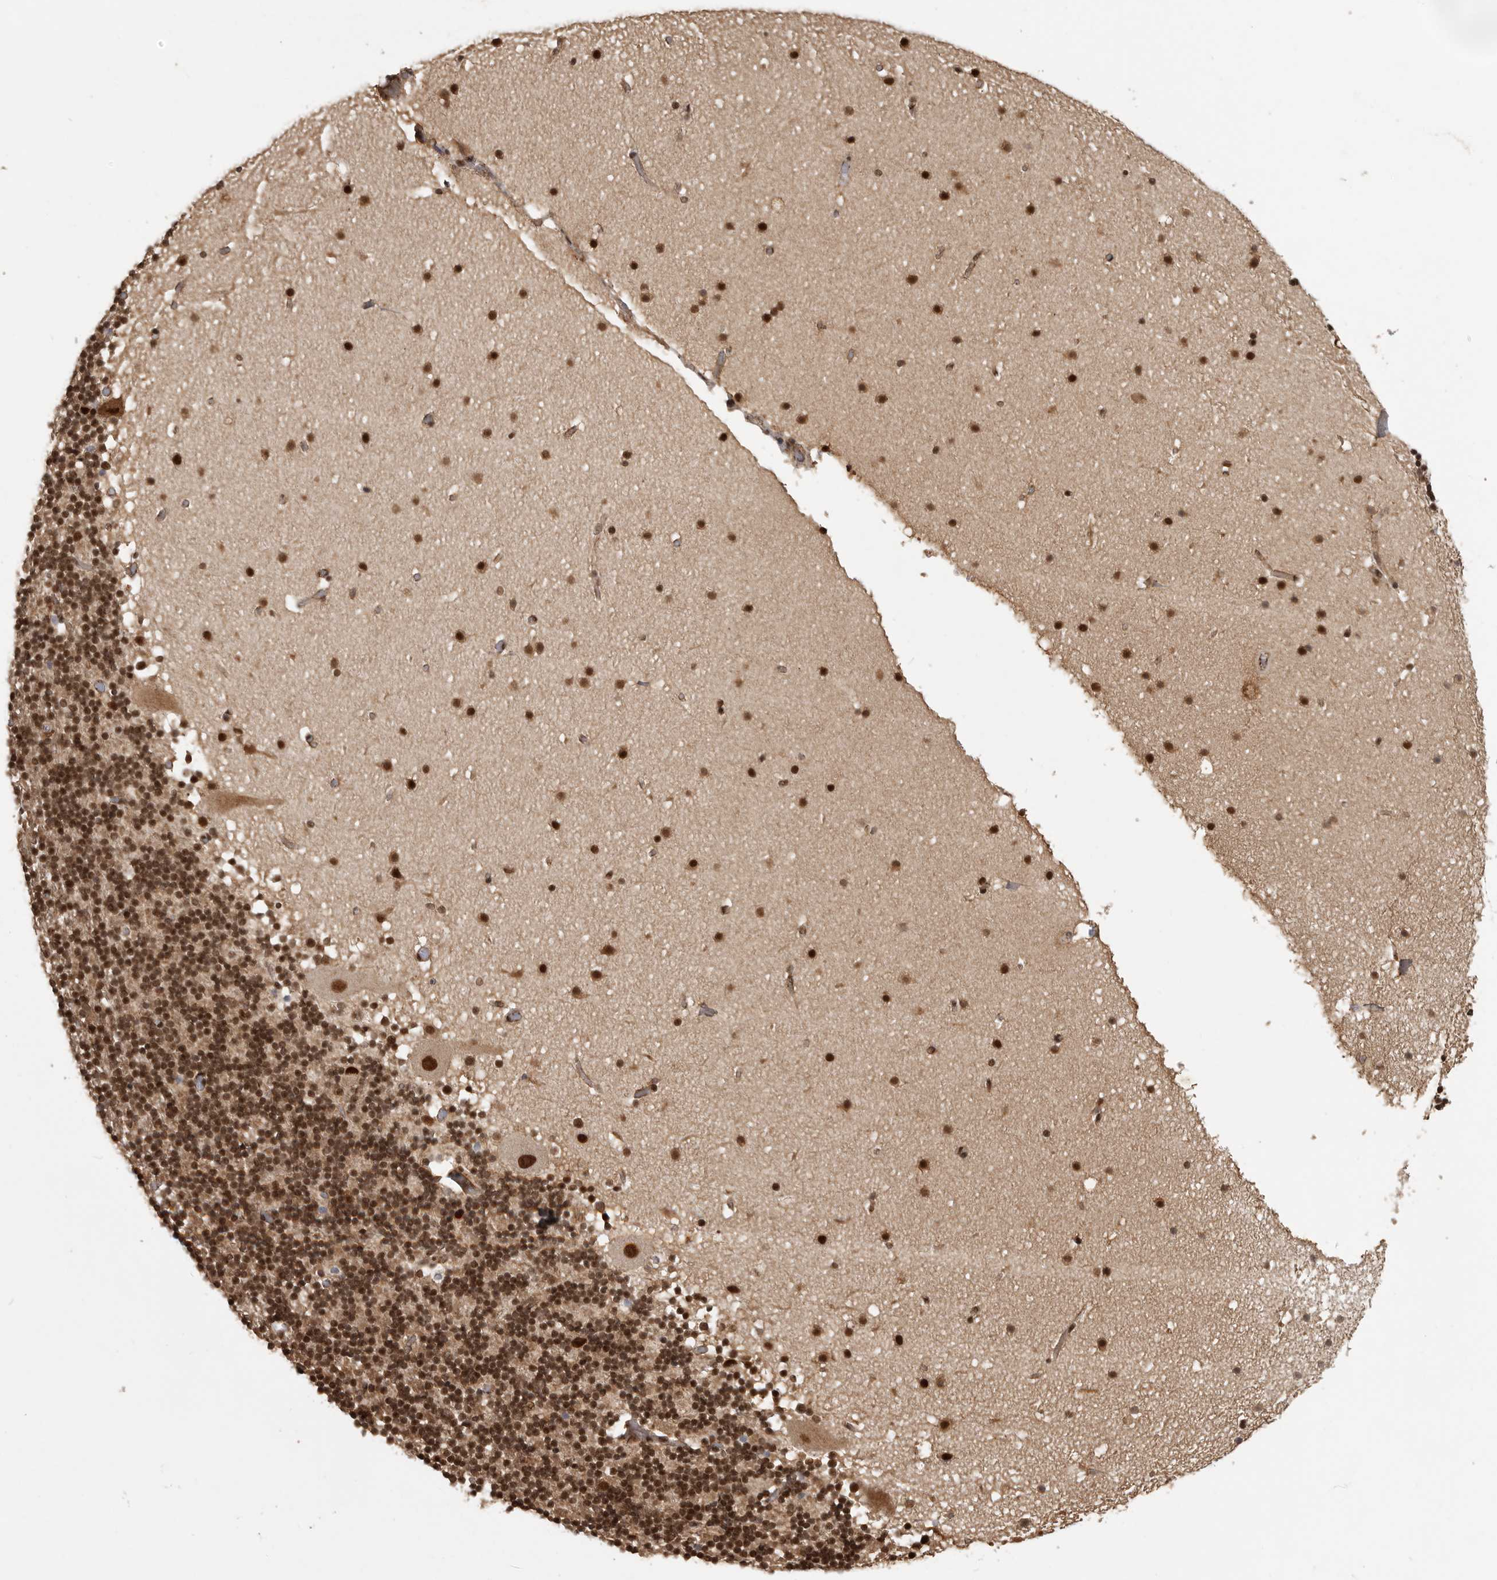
{"staining": {"intensity": "strong", "quantity": "25%-75%", "location": "nuclear"}, "tissue": "cerebellum", "cell_type": "Cells in granular layer", "image_type": "normal", "snomed": [{"axis": "morphology", "description": "Normal tissue, NOS"}, {"axis": "topography", "description": "Cerebellum"}], "caption": "Protein analysis of normal cerebellum shows strong nuclear staining in about 25%-75% of cells in granular layer. (DAB (3,3'-diaminobenzidine) = brown stain, brightfield microscopy at high magnification).", "gene": "CBLL1", "patient": {"sex": "male", "age": 57}}